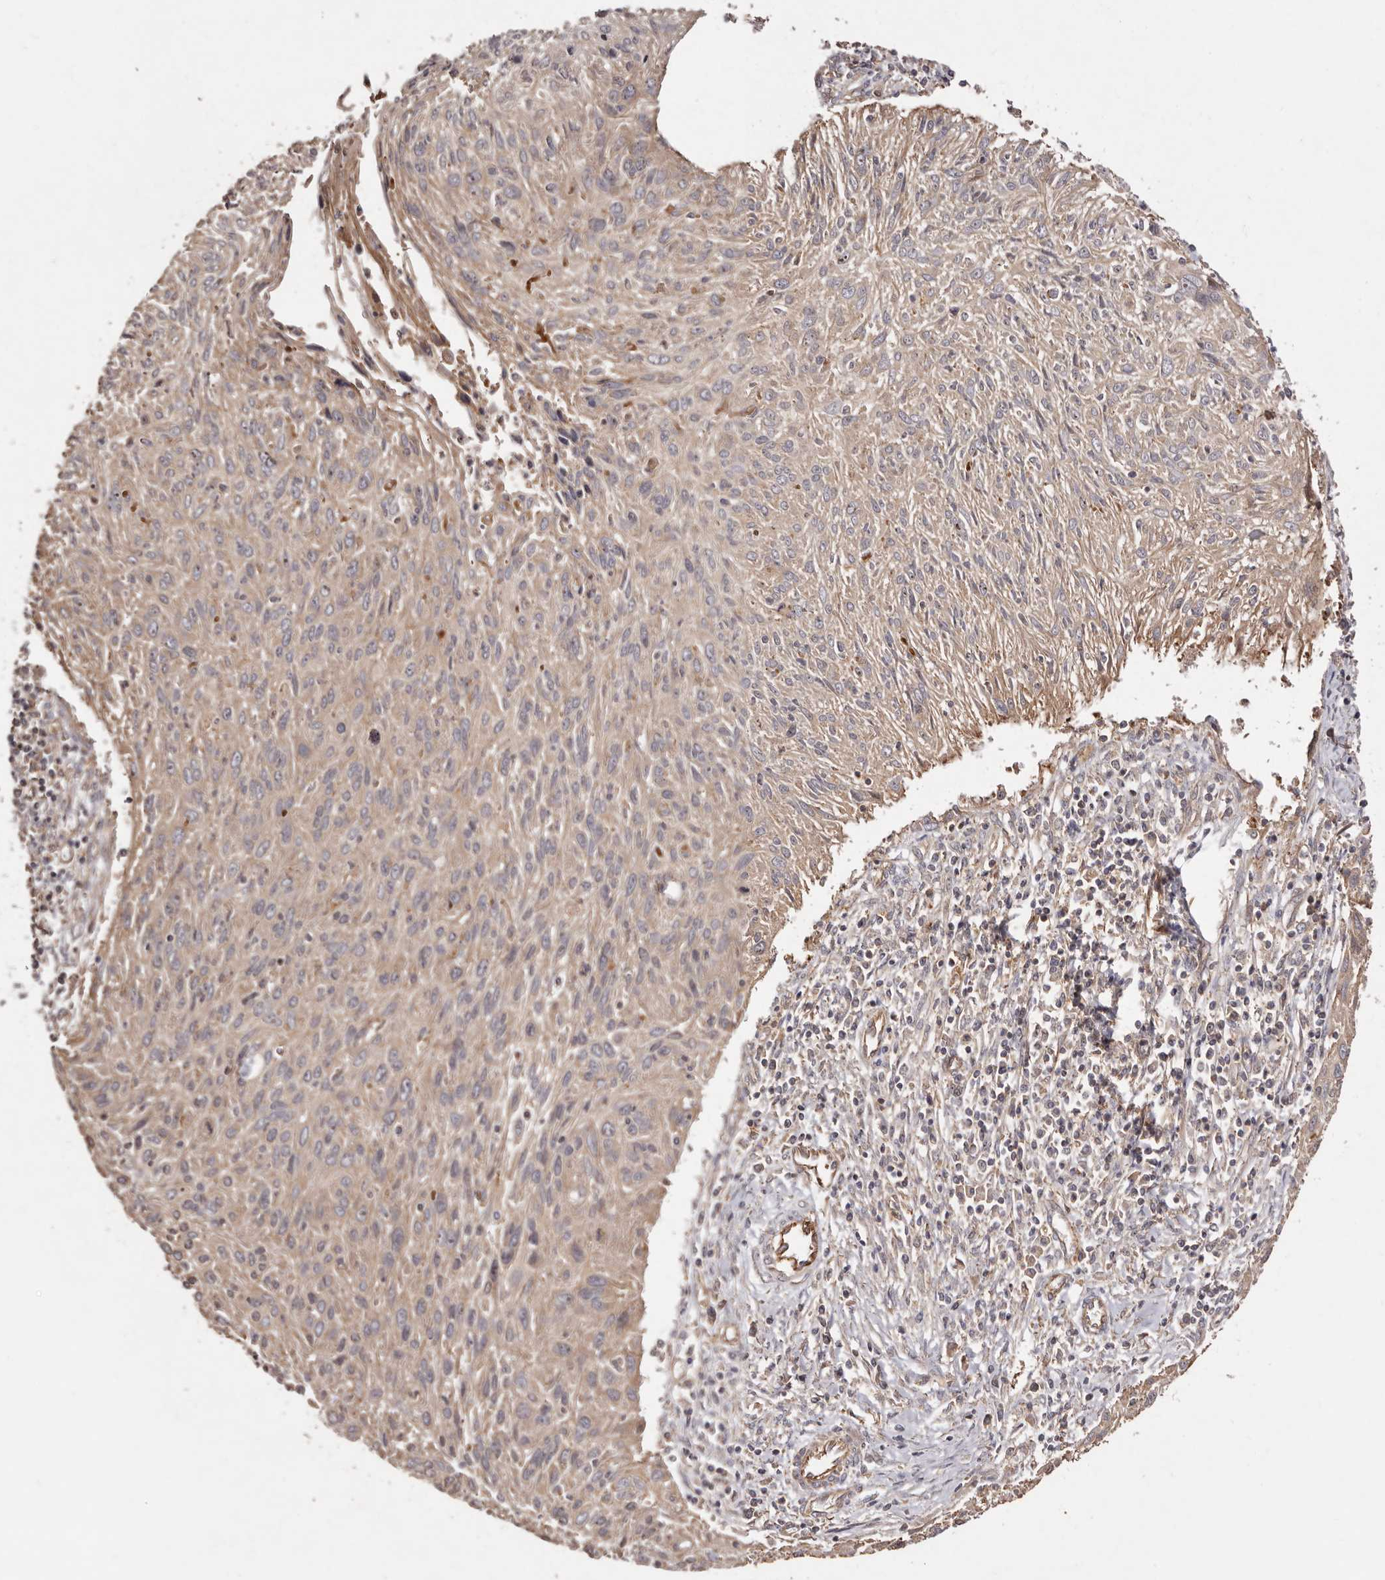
{"staining": {"intensity": "moderate", "quantity": "25%-75%", "location": "cytoplasmic/membranous"}, "tissue": "cervical cancer", "cell_type": "Tumor cells", "image_type": "cancer", "snomed": [{"axis": "morphology", "description": "Squamous cell carcinoma, NOS"}, {"axis": "topography", "description": "Cervix"}], "caption": "DAB immunohistochemical staining of cervical cancer shows moderate cytoplasmic/membranous protein expression in approximately 25%-75% of tumor cells.", "gene": "RPS6", "patient": {"sex": "female", "age": 51}}